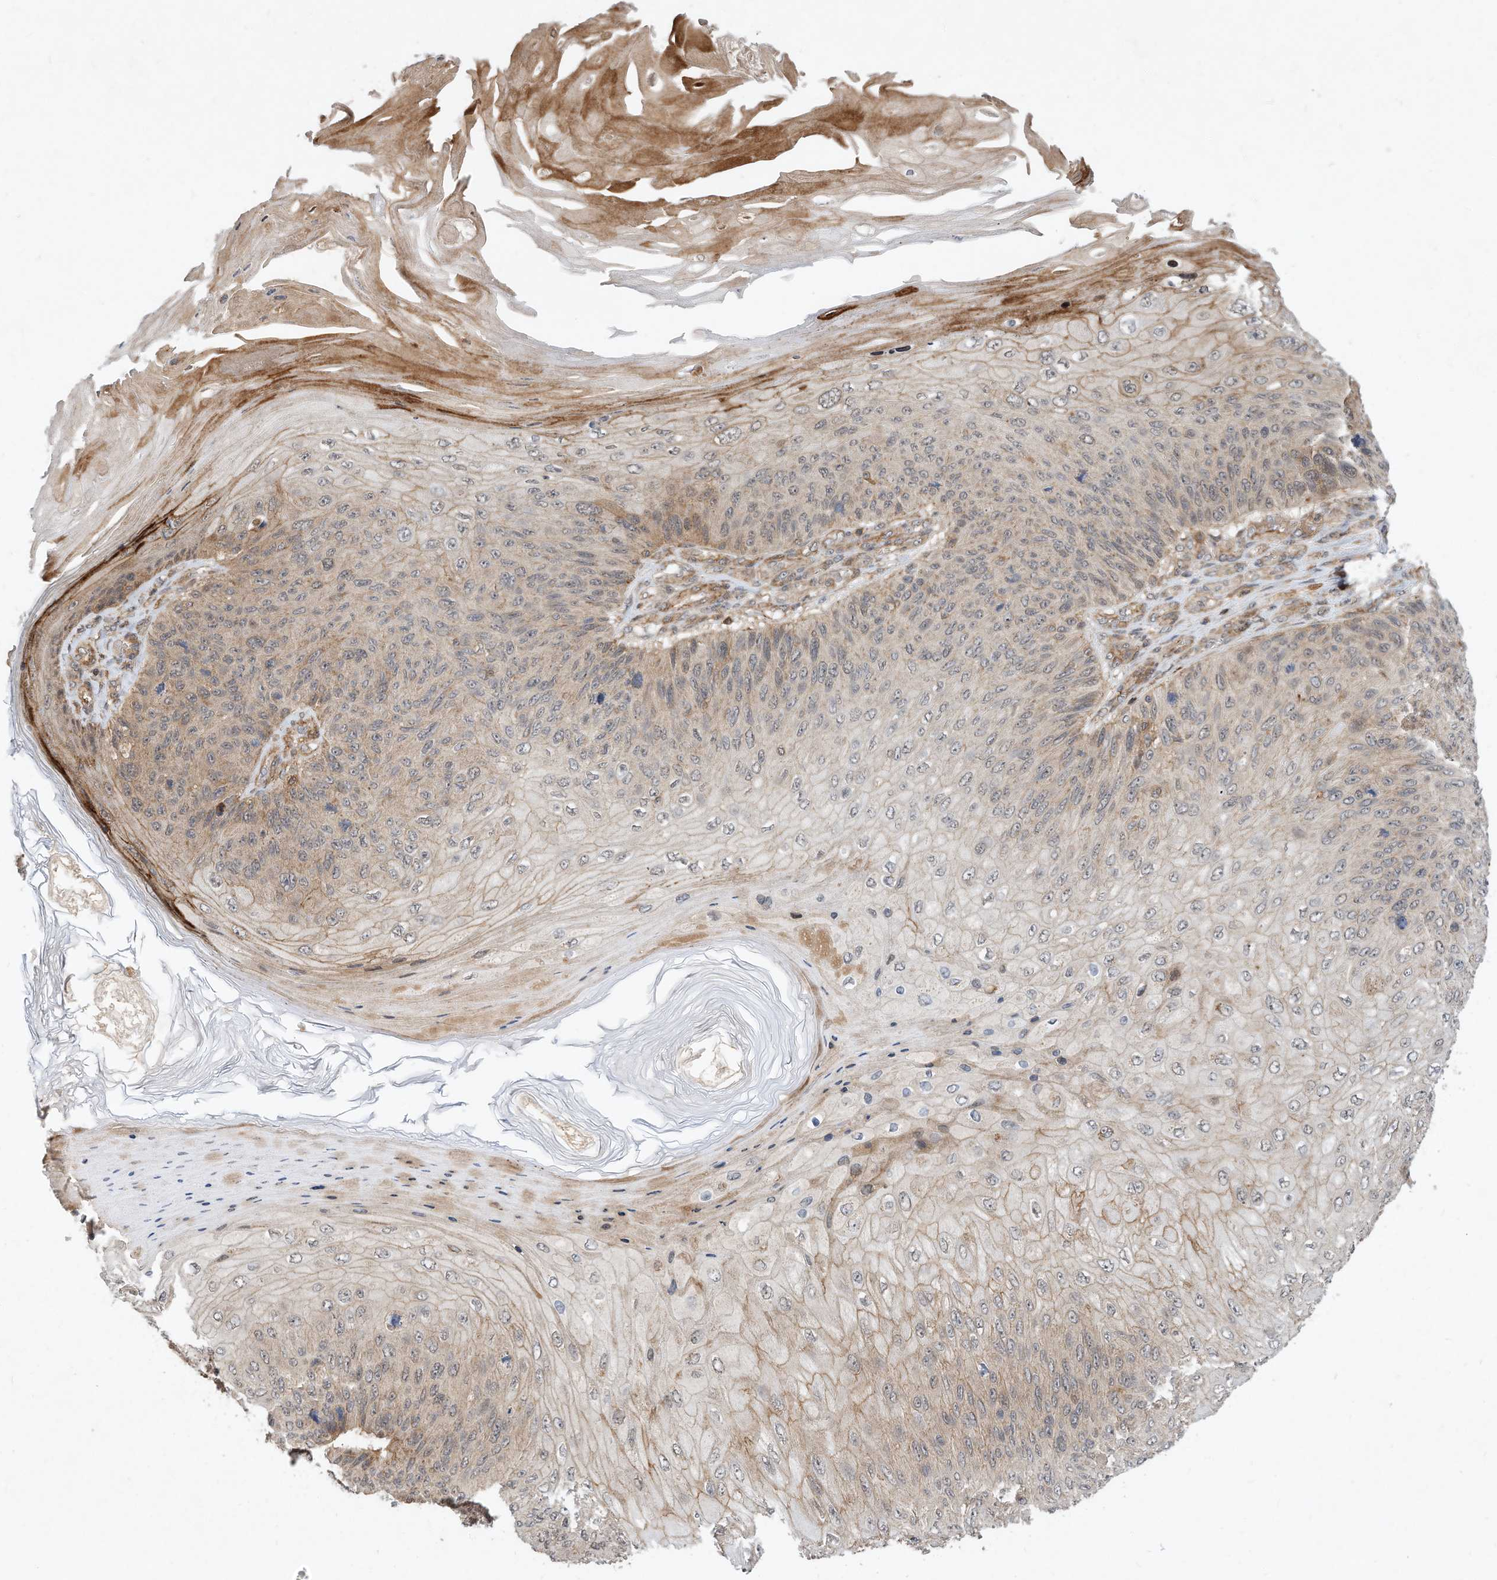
{"staining": {"intensity": "moderate", "quantity": "<25%", "location": "cytoplasmic/membranous"}, "tissue": "skin cancer", "cell_type": "Tumor cells", "image_type": "cancer", "snomed": [{"axis": "morphology", "description": "Squamous cell carcinoma, NOS"}, {"axis": "topography", "description": "Skin"}], "caption": "Immunohistochemical staining of human skin cancer displays low levels of moderate cytoplasmic/membranous expression in about <25% of tumor cells. The staining is performed using DAB (3,3'-diaminobenzidine) brown chromogen to label protein expression. The nuclei are counter-stained blue using hematoxylin.", "gene": "CPAMD8", "patient": {"sex": "female", "age": 88}}